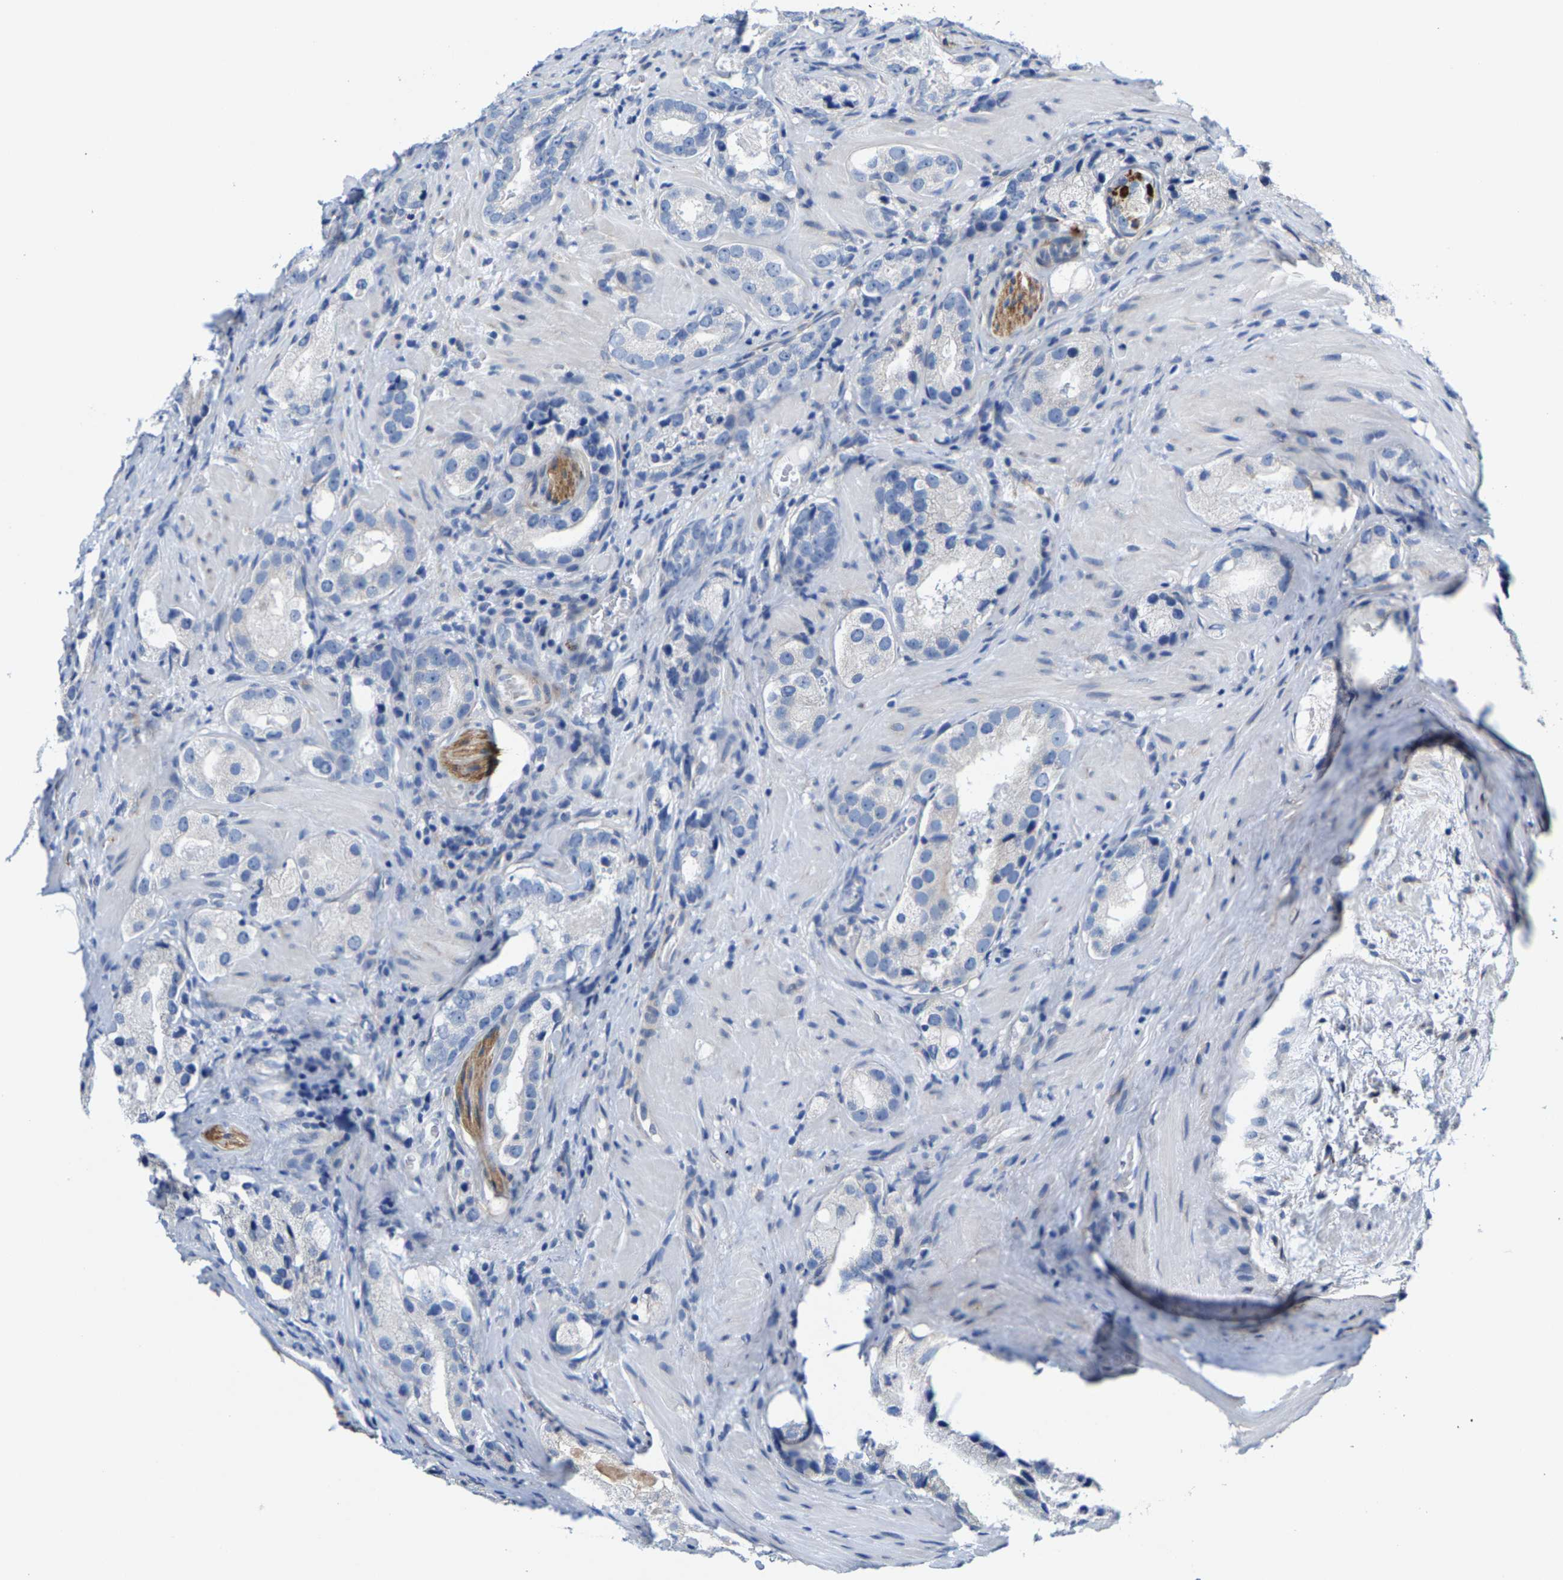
{"staining": {"intensity": "negative", "quantity": "none", "location": "none"}, "tissue": "prostate cancer", "cell_type": "Tumor cells", "image_type": "cancer", "snomed": [{"axis": "morphology", "description": "Adenocarcinoma, High grade"}, {"axis": "topography", "description": "Prostate"}], "caption": "Immunohistochemistry (IHC) image of prostate high-grade adenocarcinoma stained for a protein (brown), which demonstrates no staining in tumor cells. (DAB (3,3'-diaminobenzidine) immunohistochemistry, high magnification).", "gene": "DSCAM", "patient": {"sex": "male", "age": 63}}